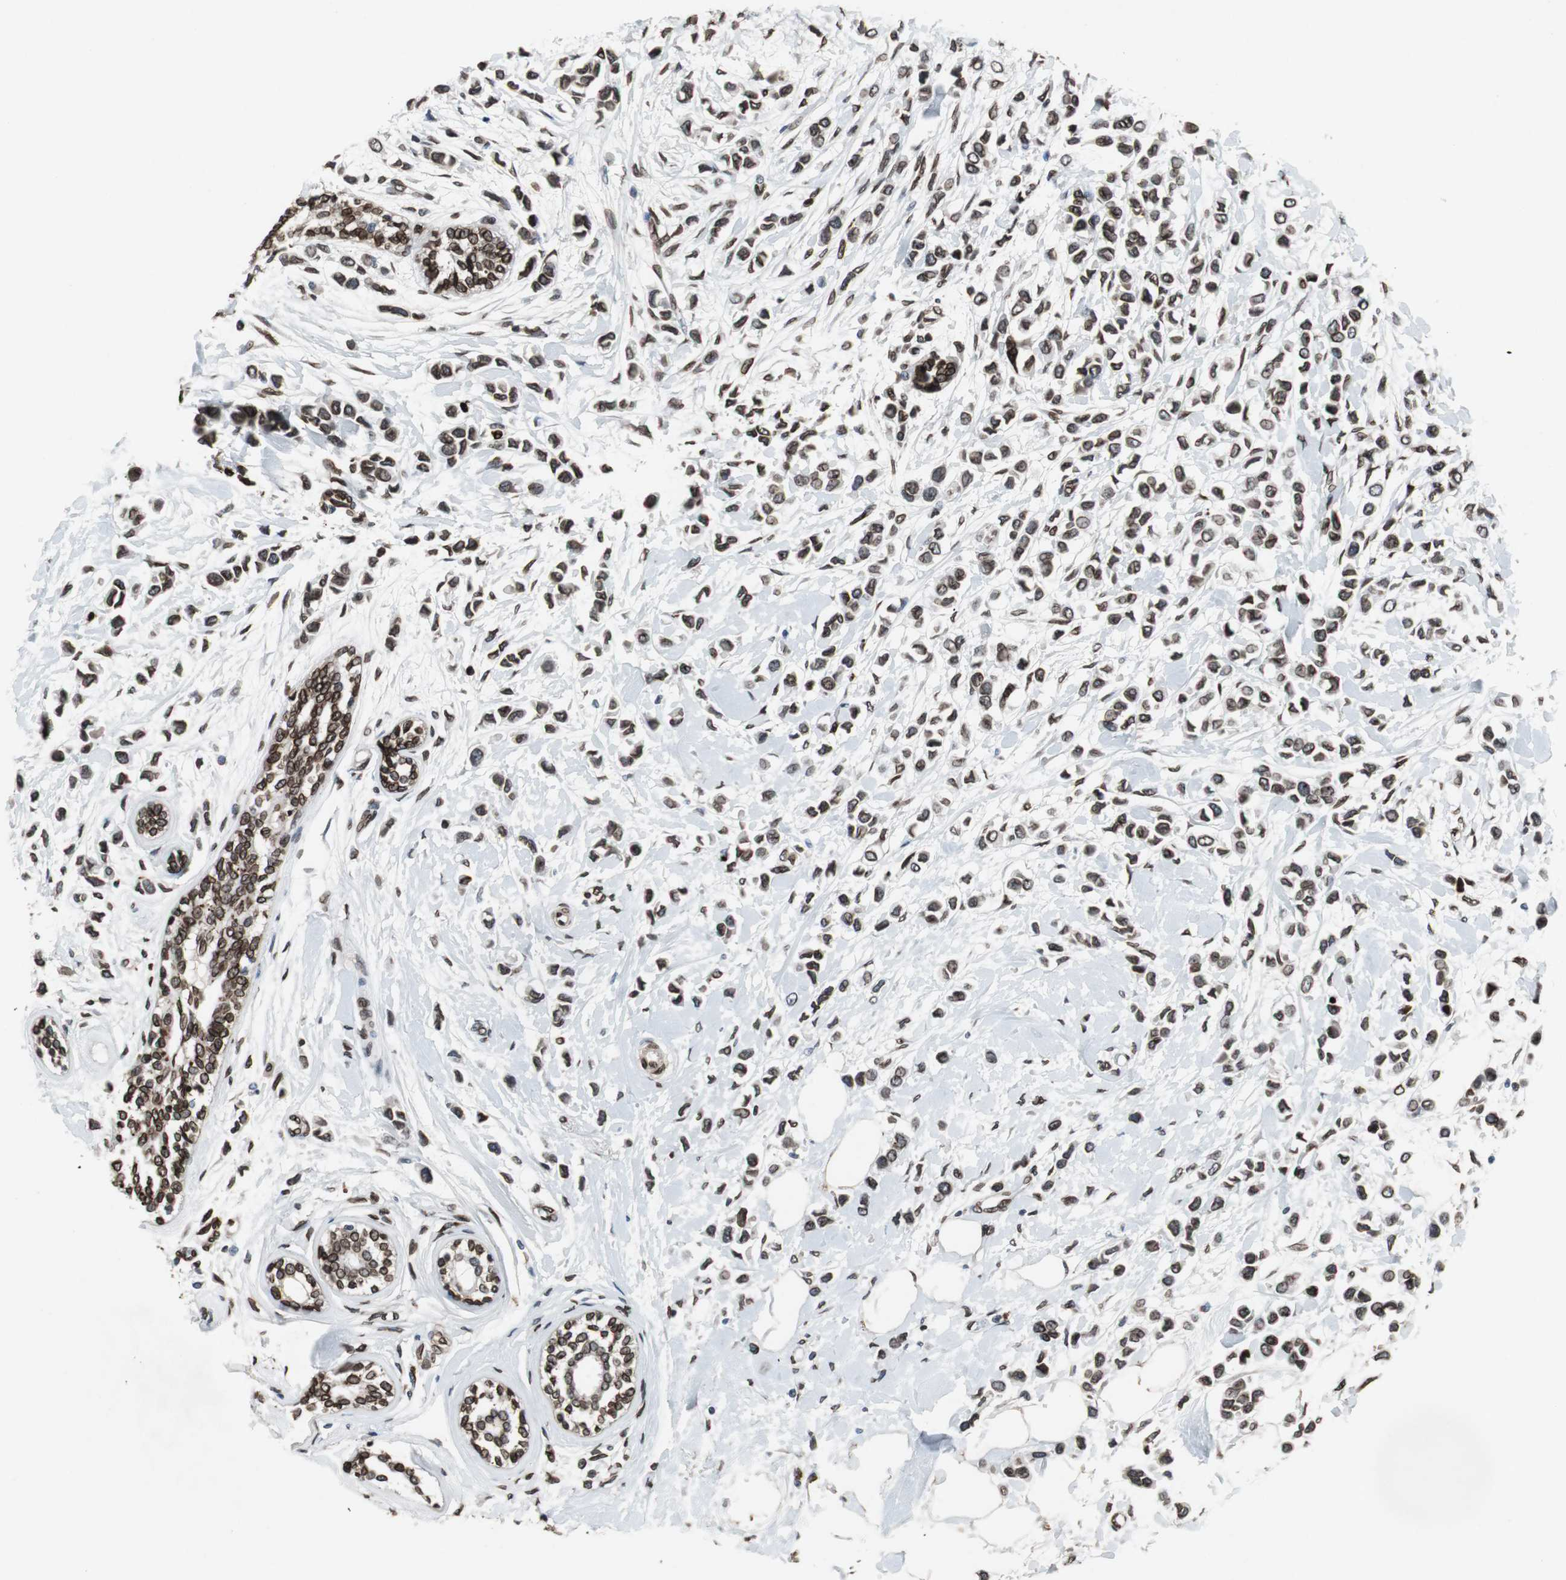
{"staining": {"intensity": "strong", "quantity": ">75%", "location": "cytoplasmic/membranous,nuclear"}, "tissue": "breast cancer", "cell_type": "Tumor cells", "image_type": "cancer", "snomed": [{"axis": "morphology", "description": "Lobular carcinoma"}, {"axis": "topography", "description": "Breast"}], "caption": "A brown stain labels strong cytoplasmic/membranous and nuclear staining of a protein in breast lobular carcinoma tumor cells.", "gene": "LMNA", "patient": {"sex": "female", "age": 51}}